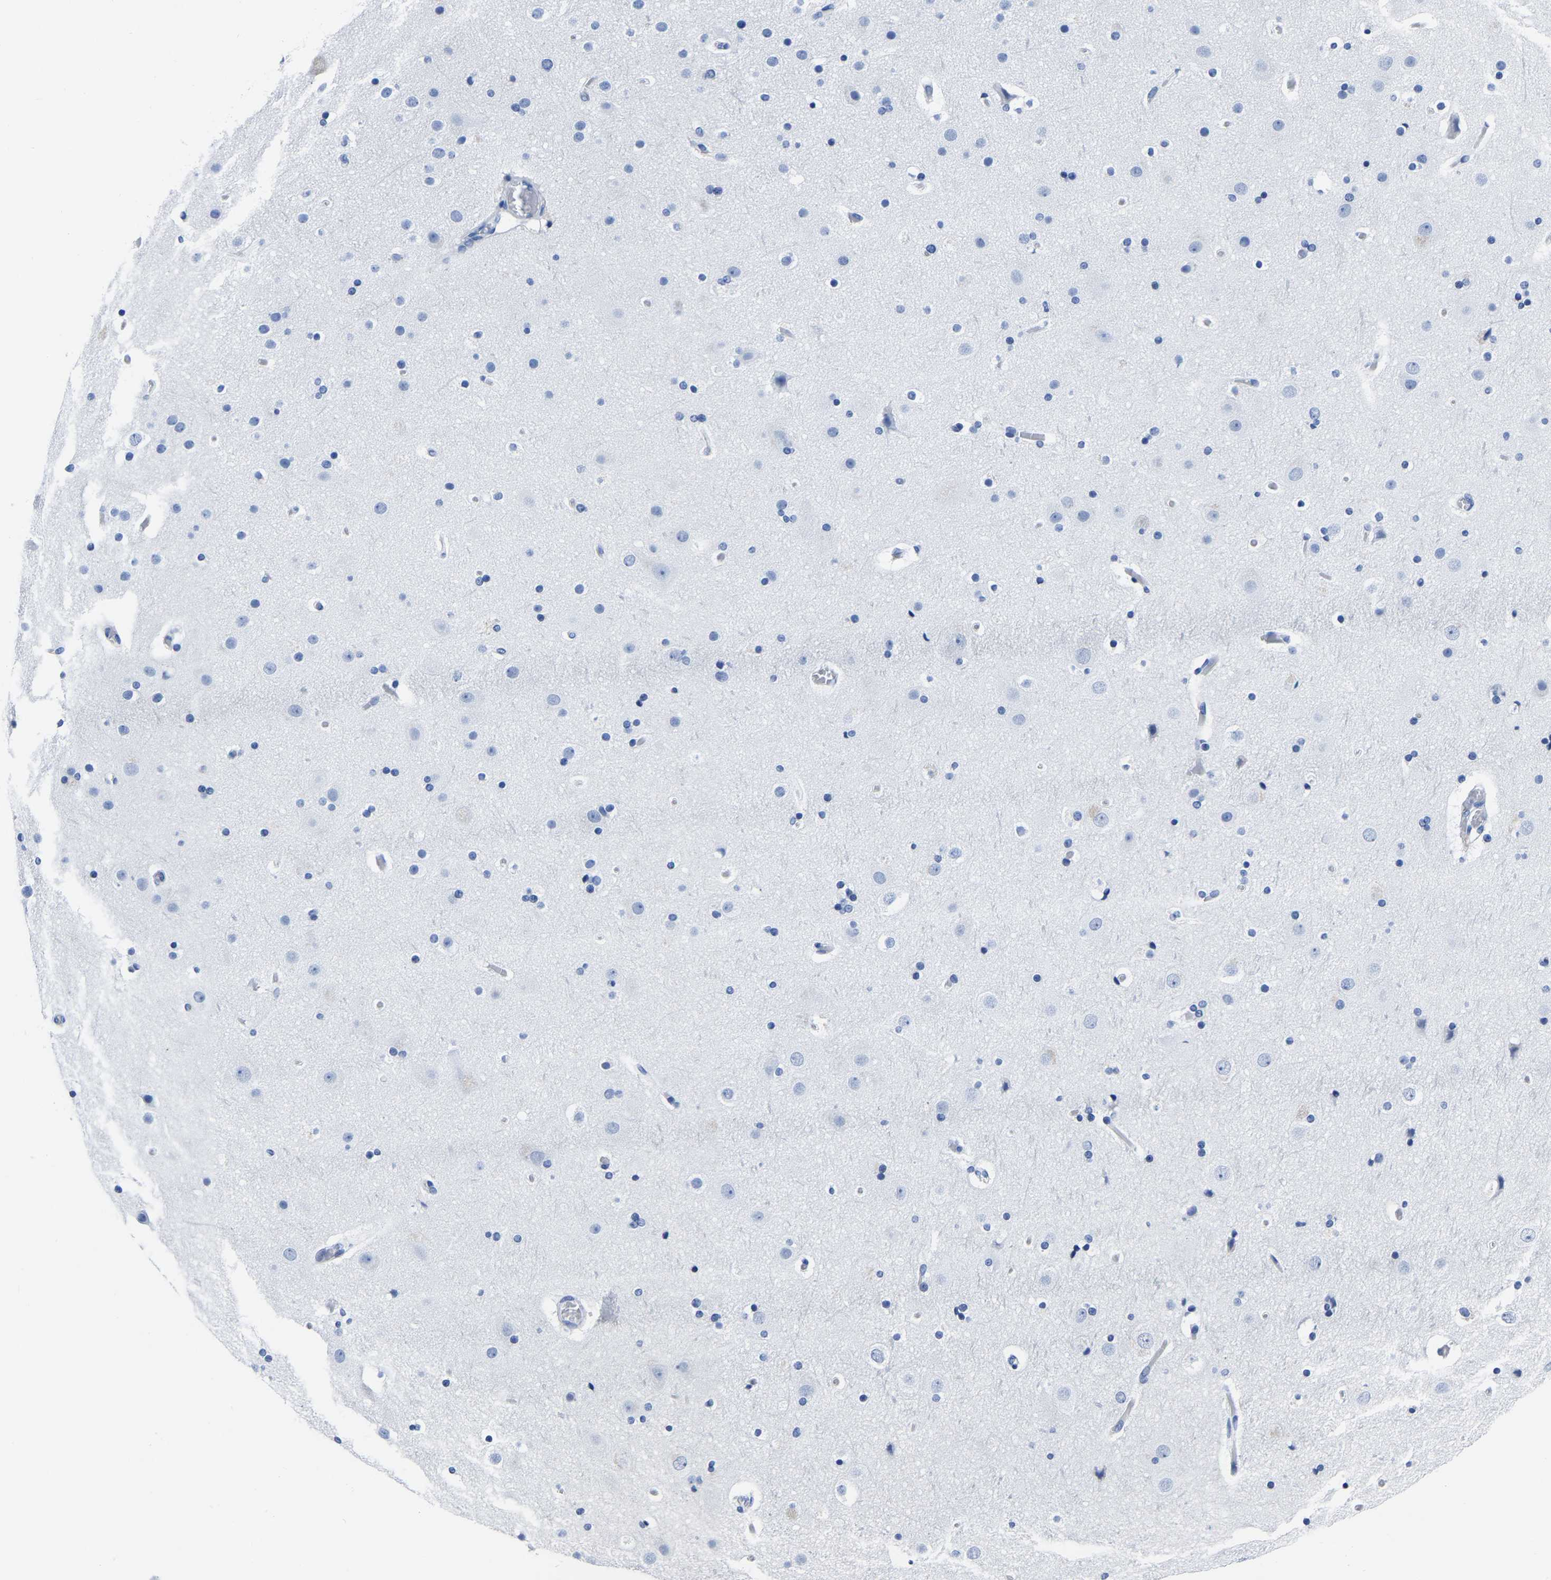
{"staining": {"intensity": "negative", "quantity": "none", "location": "none"}, "tissue": "cerebral cortex", "cell_type": "Endothelial cells", "image_type": "normal", "snomed": [{"axis": "morphology", "description": "Normal tissue, NOS"}, {"axis": "topography", "description": "Cerebral cortex"}], "caption": "High power microscopy histopathology image of an immunohistochemistry (IHC) histopathology image of benign cerebral cortex, revealing no significant positivity in endothelial cells. (Immunohistochemistry, brightfield microscopy, high magnification).", "gene": "IMPG2", "patient": {"sex": "male", "age": 57}}